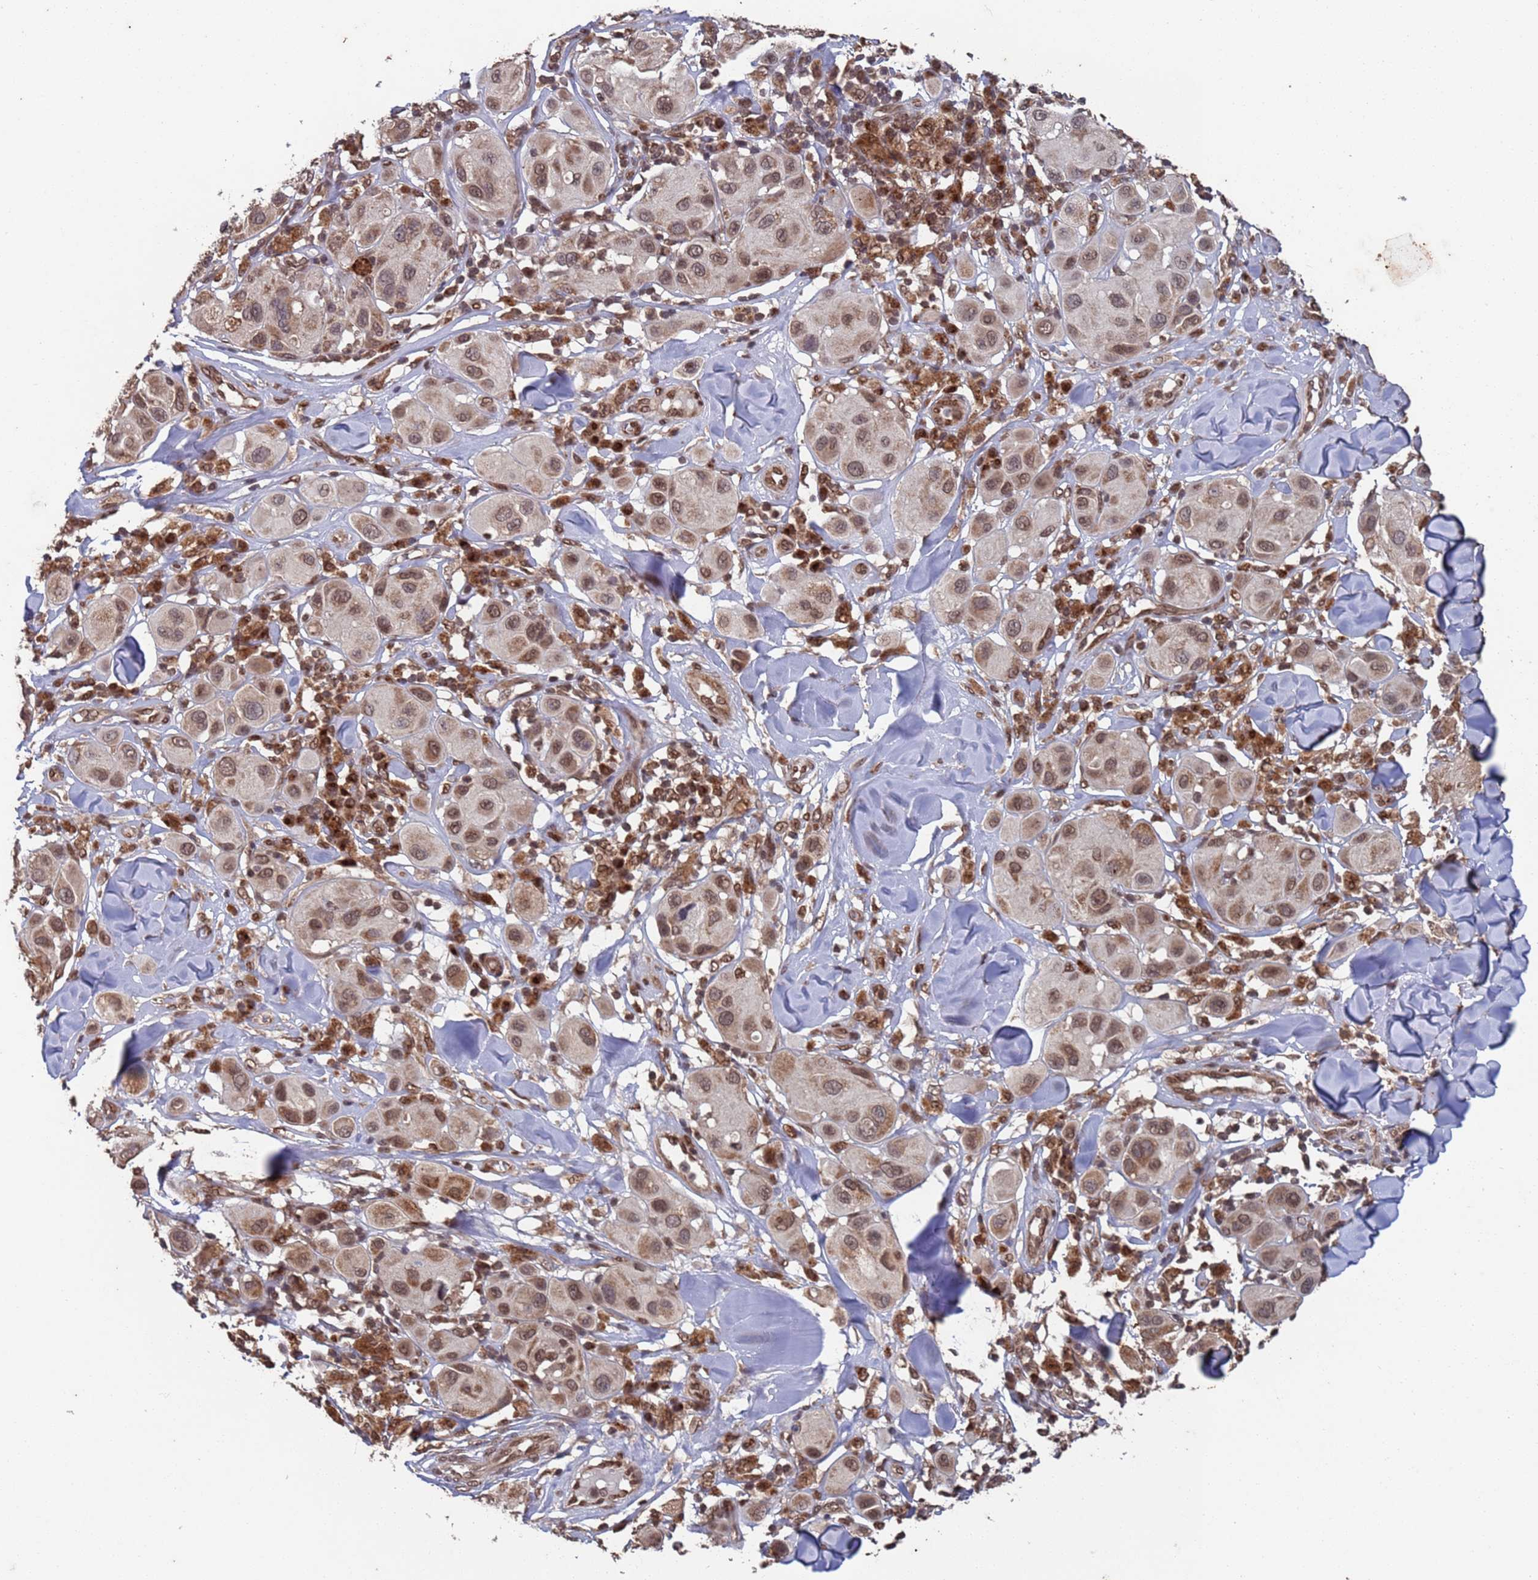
{"staining": {"intensity": "weak", "quantity": ">75%", "location": "cytoplasmic/membranous"}, "tissue": "melanoma", "cell_type": "Tumor cells", "image_type": "cancer", "snomed": [{"axis": "morphology", "description": "Malignant melanoma, Metastatic site"}, {"axis": "topography", "description": "Skin"}], "caption": "Melanoma stained with a brown dye reveals weak cytoplasmic/membranous positive expression in about >75% of tumor cells.", "gene": "FUBP3", "patient": {"sex": "male", "age": 41}}